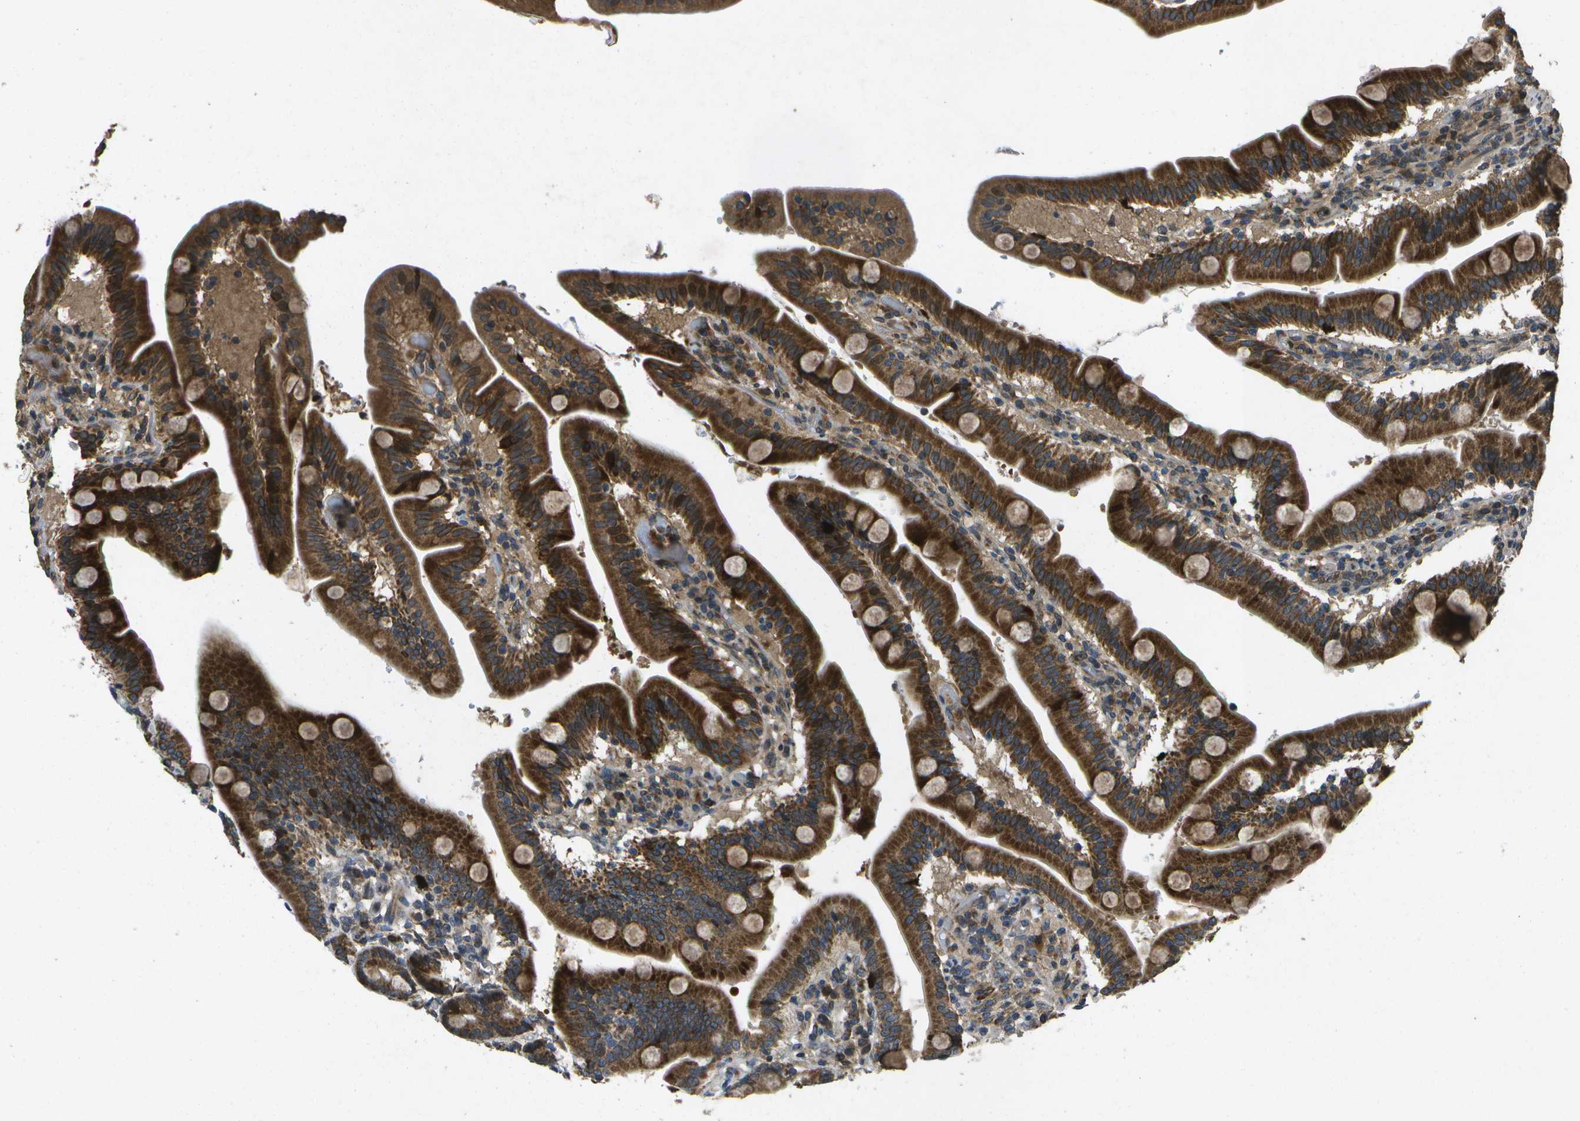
{"staining": {"intensity": "strong", "quantity": ">75%", "location": "cytoplasmic/membranous"}, "tissue": "duodenum", "cell_type": "Glandular cells", "image_type": "normal", "snomed": [{"axis": "morphology", "description": "Normal tissue, NOS"}, {"axis": "topography", "description": "Duodenum"}], "caption": "Strong cytoplasmic/membranous positivity for a protein is appreciated in approximately >75% of glandular cells of unremarkable duodenum using immunohistochemistry (IHC).", "gene": "HFE", "patient": {"sex": "male", "age": 54}}